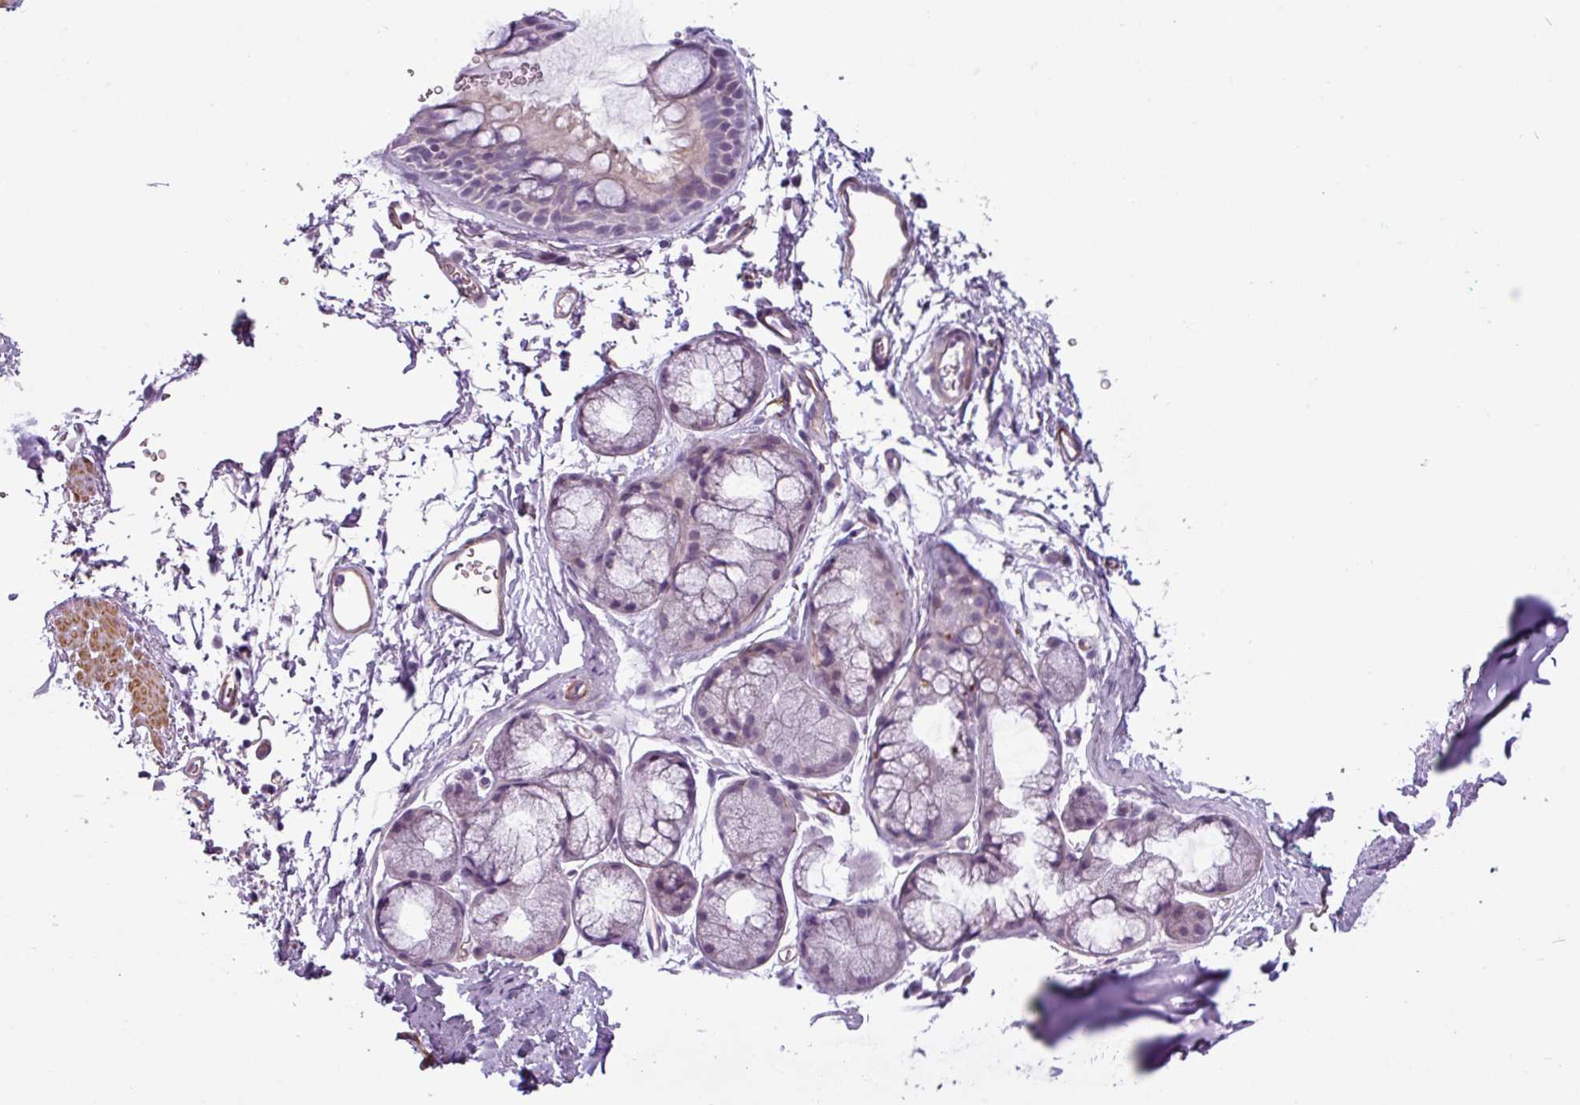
{"staining": {"intensity": "negative", "quantity": "none", "location": "none"}, "tissue": "adipose tissue", "cell_type": "Adipocytes", "image_type": "normal", "snomed": [{"axis": "morphology", "description": "Normal tissue, NOS"}, {"axis": "topography", "description": "Lymph node"}, {"axis": "topography", "description": "Cartilage tissue"}, {"axis": "topography", "description": "Bronchus"}], "caption": "The IHC histopathology image has no significant positivity in adipocytes of adipose tissue. Nuclei are stained in blue.", "gene": "ATP10A", "patient": {"sex": "female", "age": 70}}